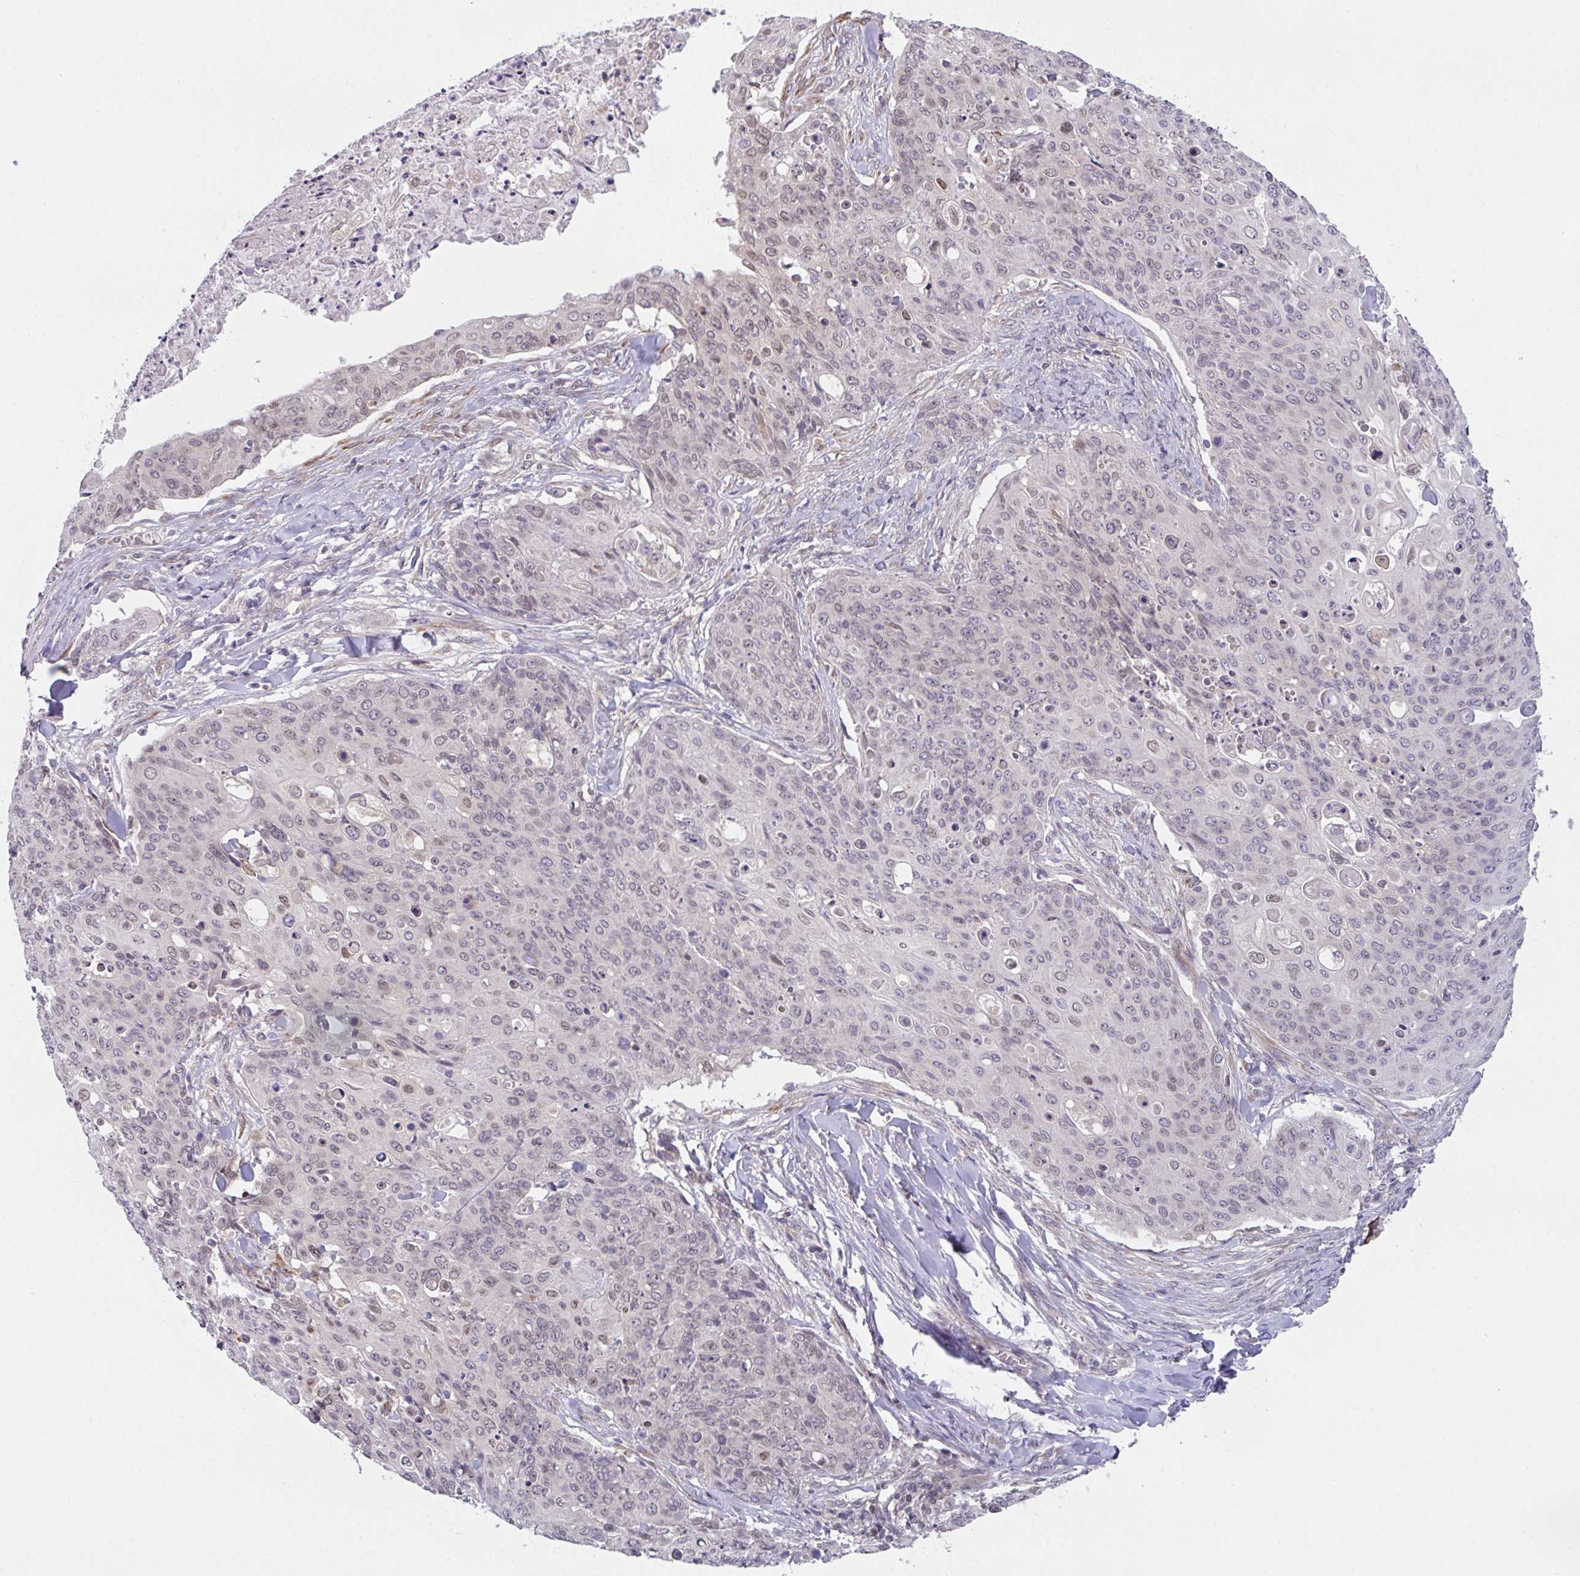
{"staining": {"intensity": "weak", "quantity": "25%-75%", "location": "nuclear"}, "tissue": "skin cancer", "cell_type": "Tumor cells", "image_type": "cancer", "snomed": [{"axis": "morphology", "description": "Squamous cell carcinoma, NOS"}, {"axis": "topography", "description": "Skin"}, {"axis": "topography", "description": "Vulva"}], "caption": "Tumor cells demonstrate weak nuclear staining in about 25%-75% of cells in skin cancer.", "gene": "RBM18", "patient": {"sex": "female", "age": 85}}